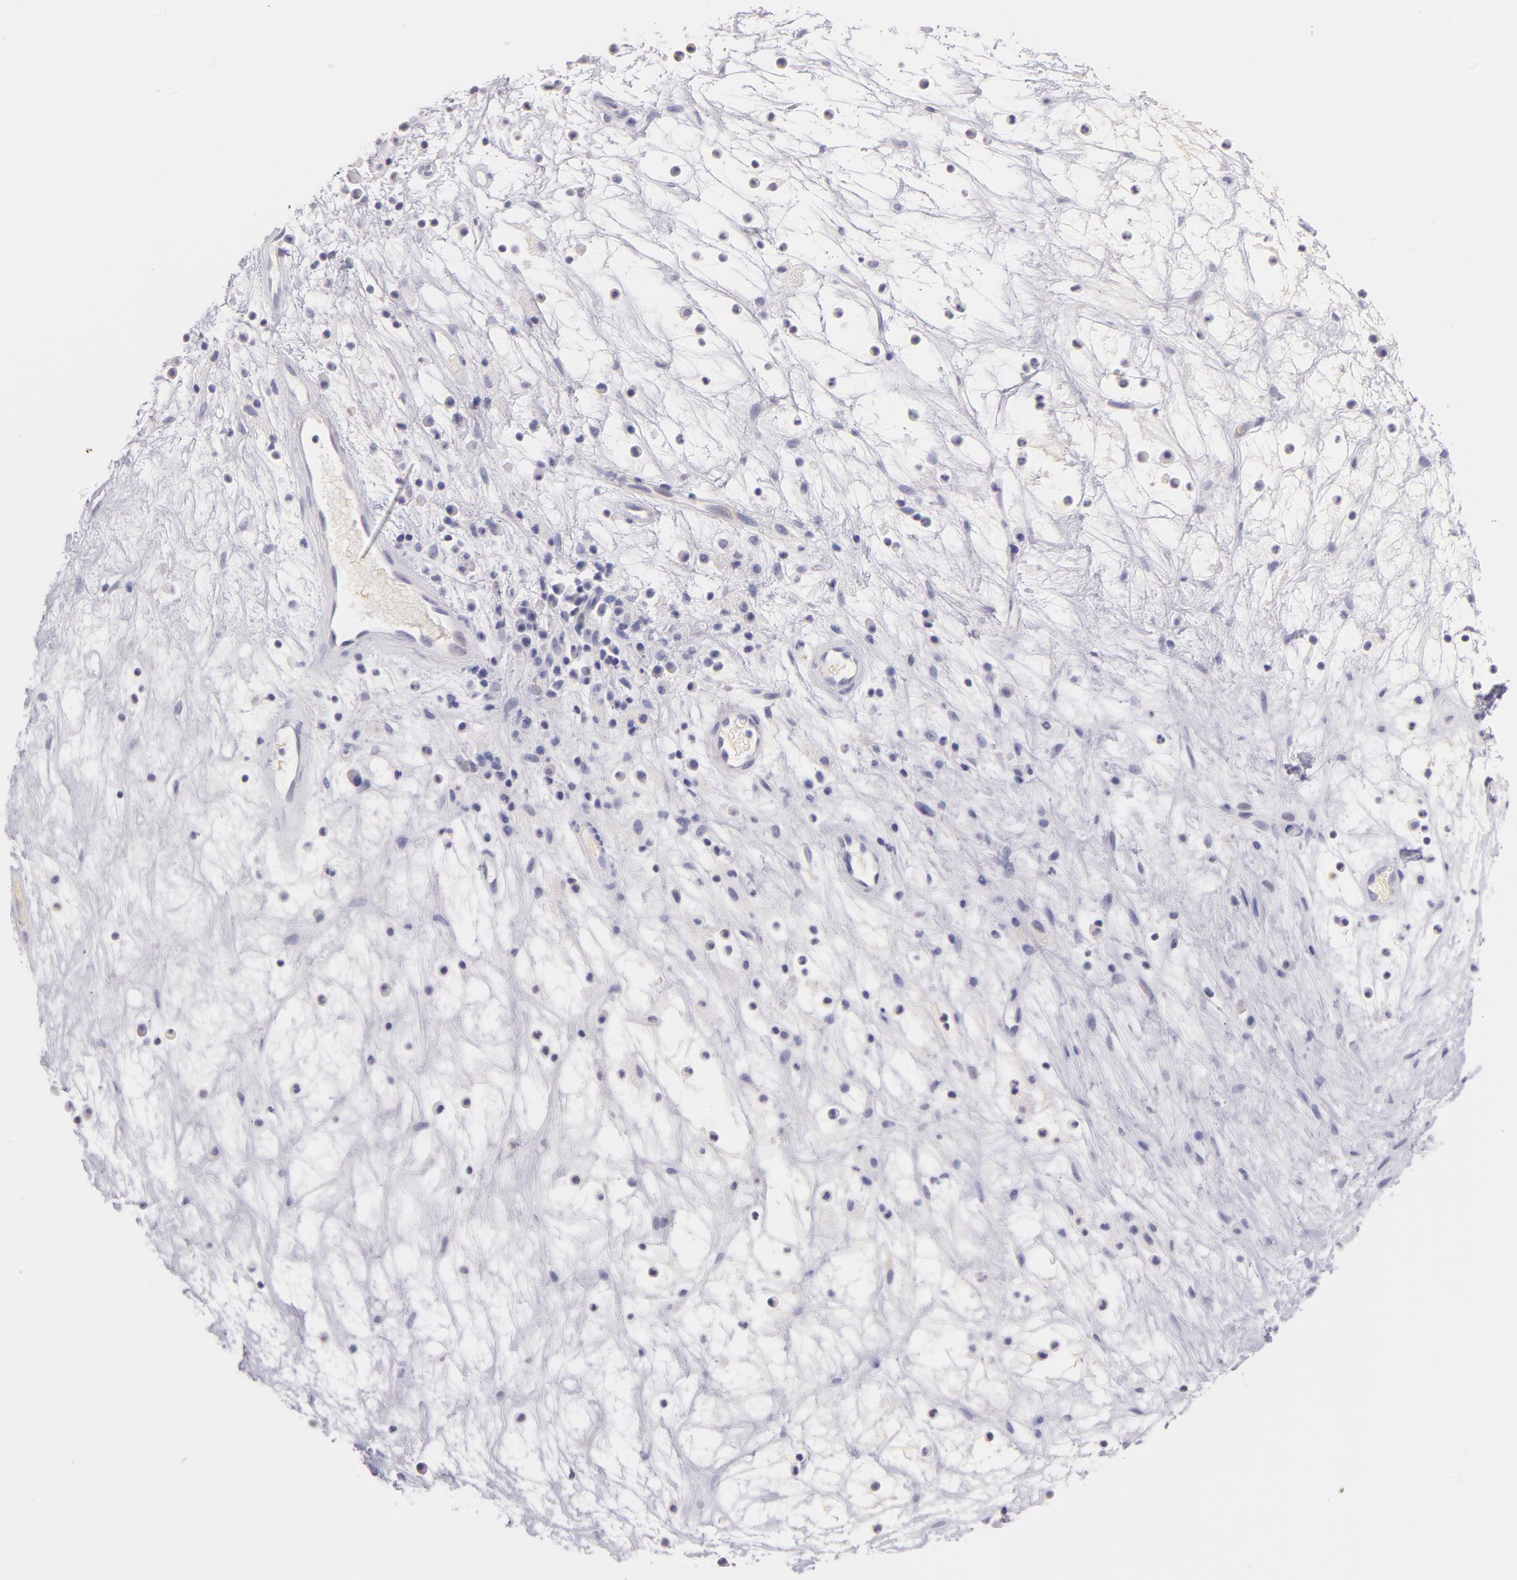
{"staining": {"intensity": "strong", "quantity": ">75%", "location": "cytoplasmic/membranous"}, "tissue": "nasopharynx", "cell_type": "Respiratory epithelial cells", "image_type": "normal", "snomed": [{"axis": "morphology", "description": "Normal tissue, NOS"}, {"axis": "topography", "description": "Nasopharynx"}], "caption": "Unremarkable nasopharynx displays strong cytoplasmic/membranous positivity in about >75% of respiratory epithelial cells.", "gene": "CD44", "patient": {"sex": "male", "age": 63}}